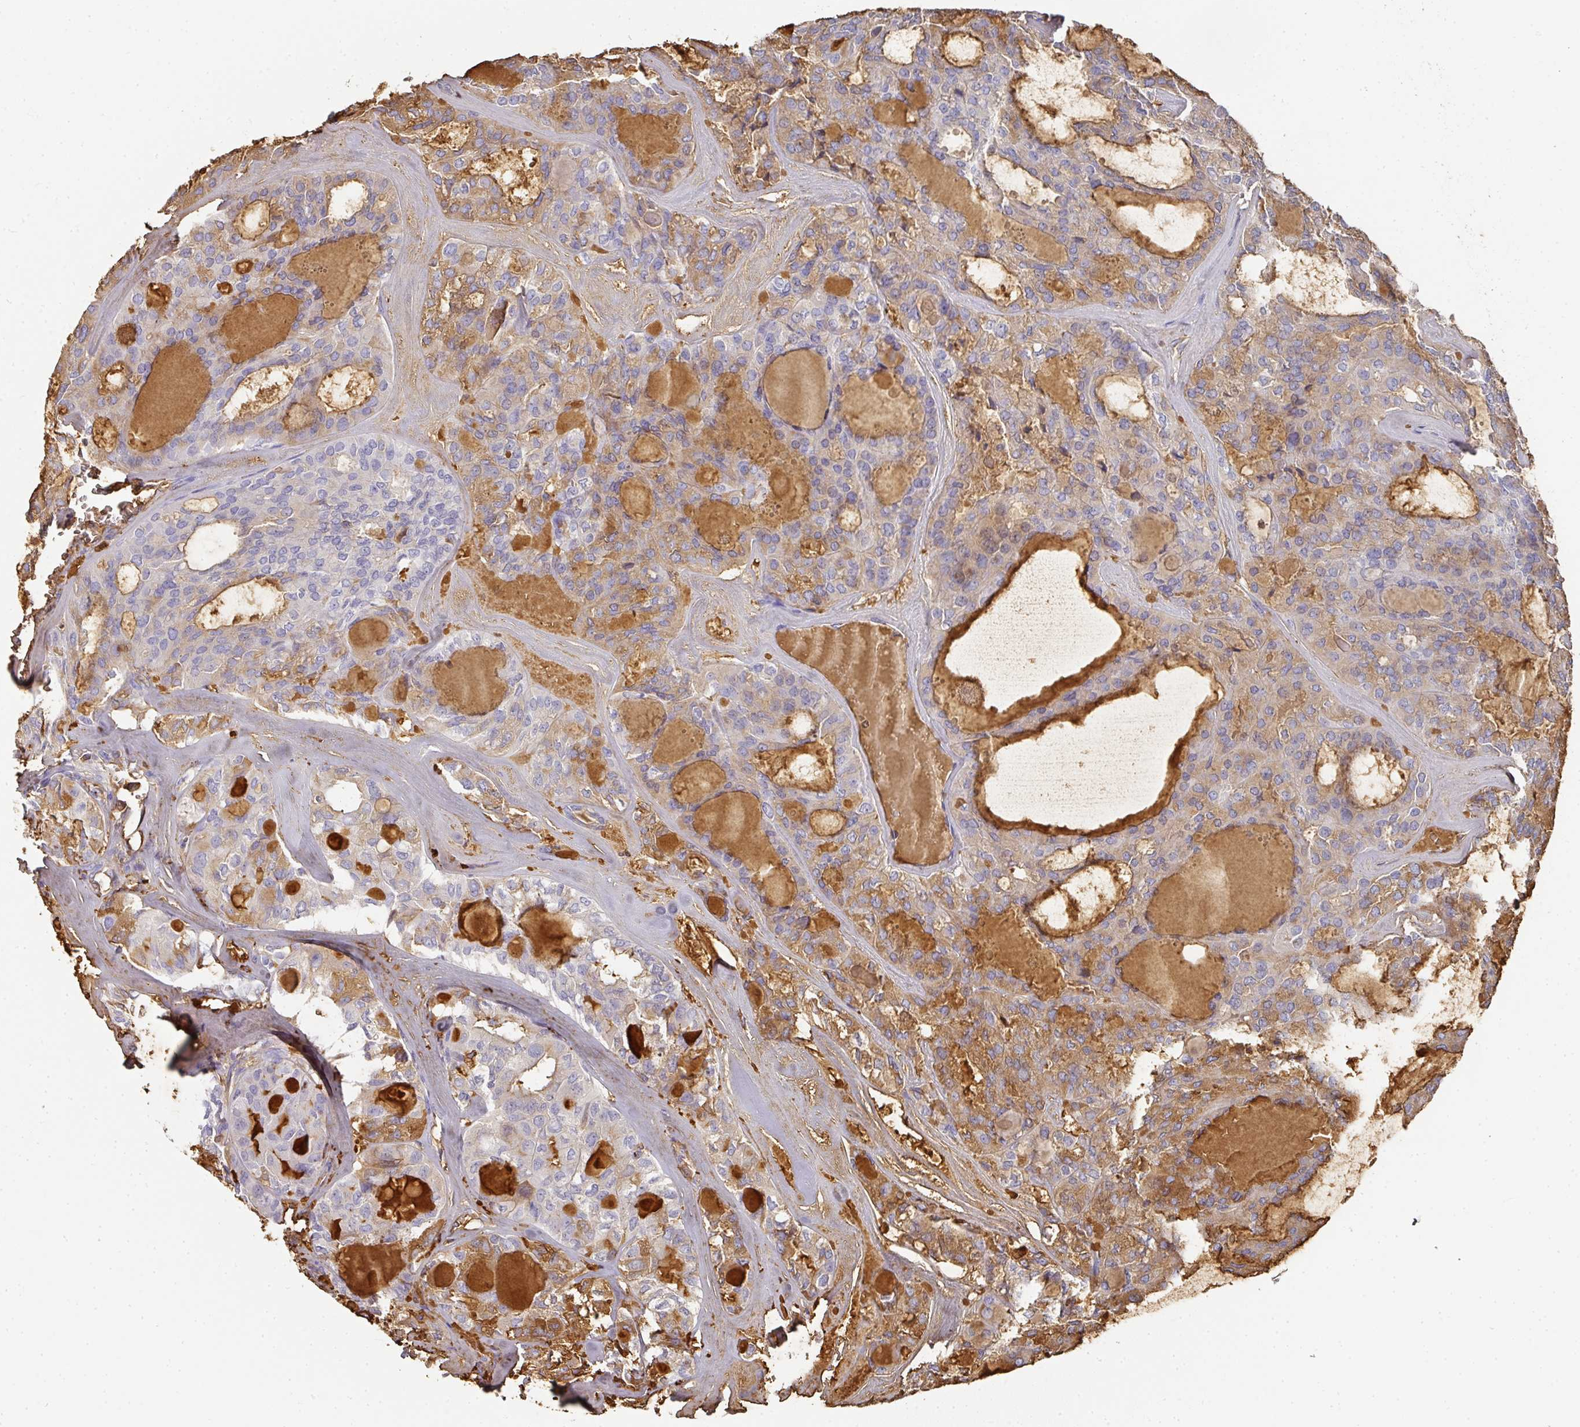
{"staining": {"intensity": "moderate", "quantity": "<25%", "location": "cytoplasmic/membranous"}, "tissue": "thyroid cancer", "cell_type": "Tumor cells", "image_type": "cancer", "snomed": [{"axis": "morphology", "description": "Follicular adenoma carcinoma, NOS"}, {"axis": "topography", "description": "Thyroid gland"}], "caption": "Immunohistochemical staining of human thyroid cancer displays moderate cytoplasmic/membranous protein positivity in about <25% of tumor cells. The staining is performed using DAB brown chromogen to label protein expression. The nuclei are counter-stained blue using hematoxylin.", "gene": "ALB", "patient": {"sex": "male", "age": 75}}